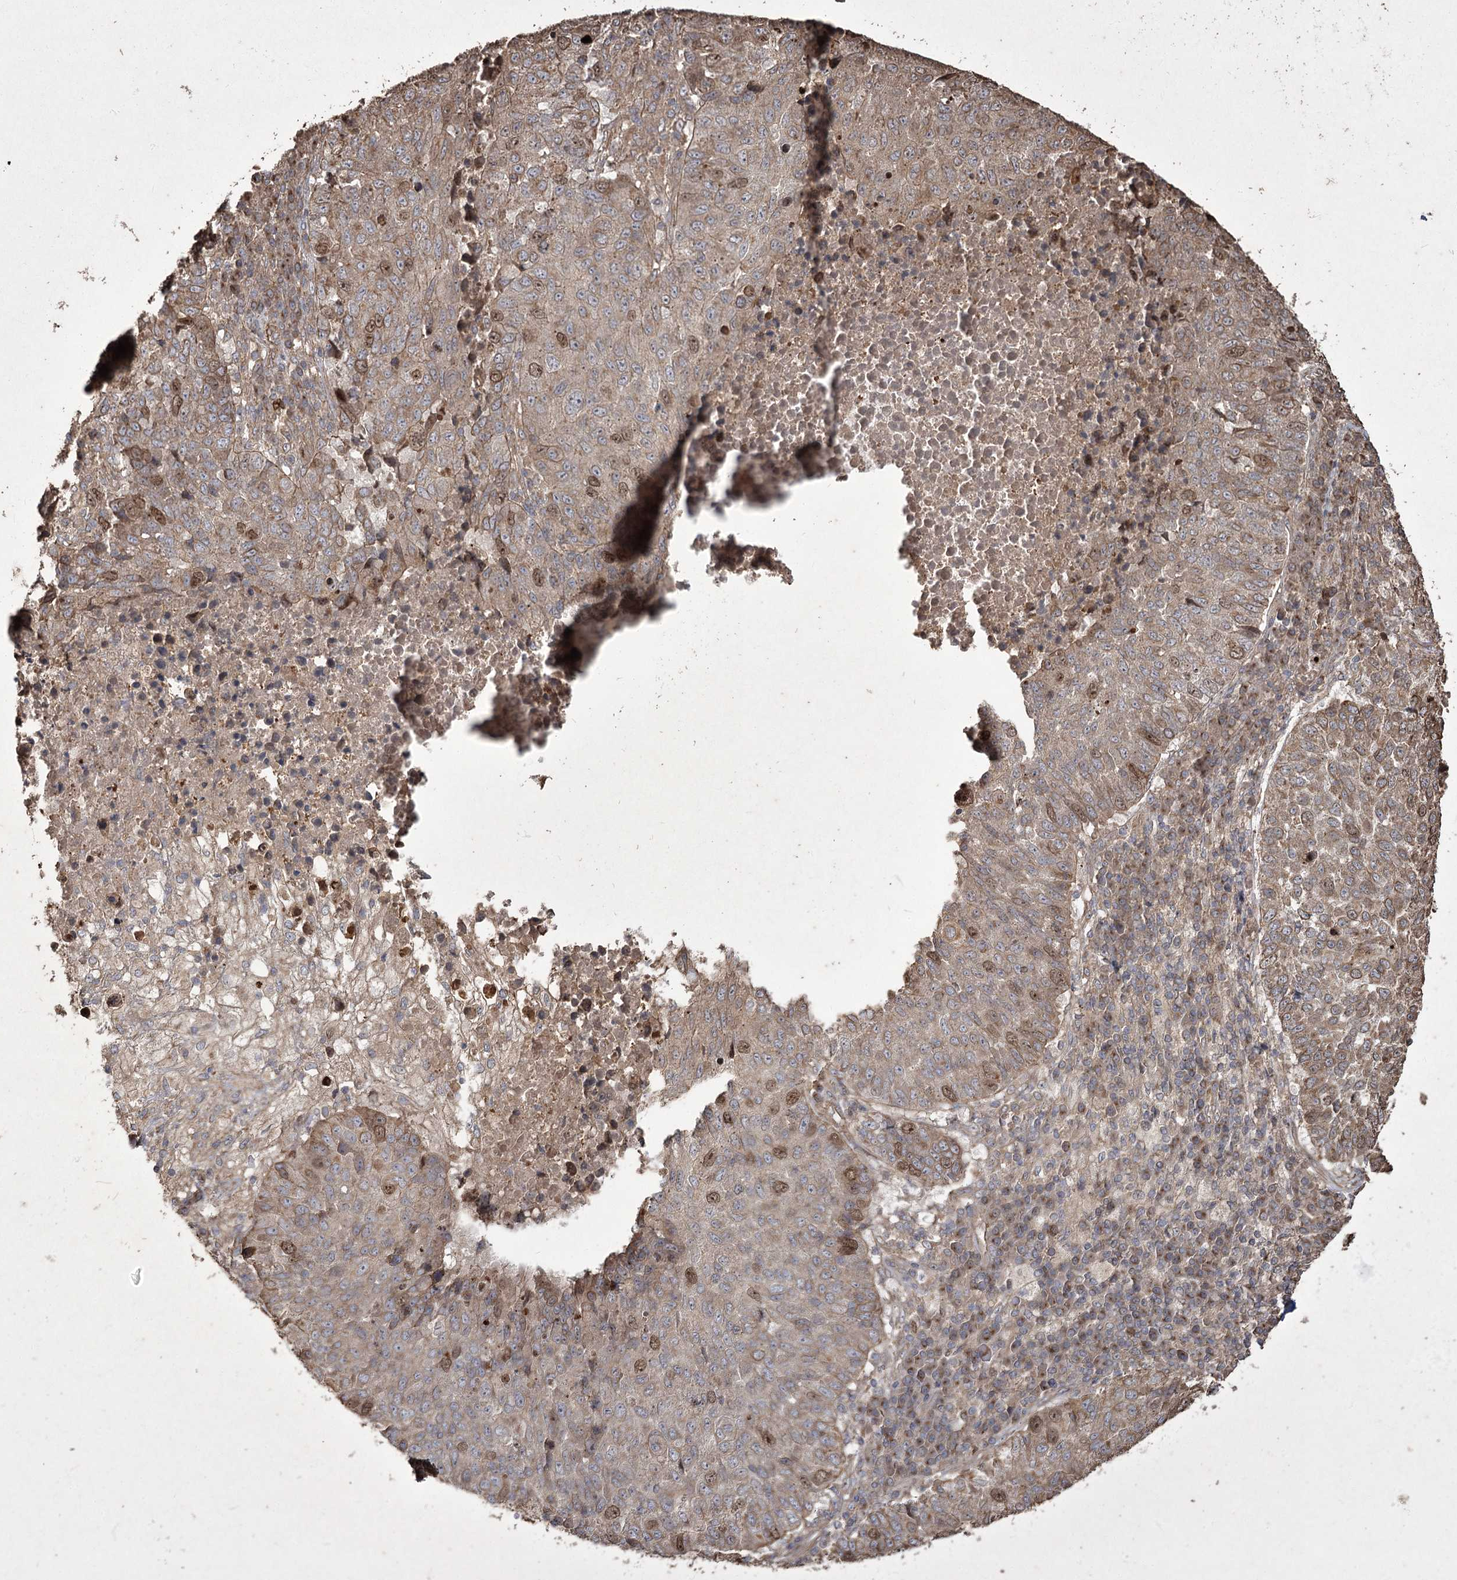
{"staining": {"intensity": "moderate", "quantity": "<25%", "location": "nuclear"}, "tissue": "lung cancer", "cell_type": "Tumor cells", "image_type": "cancer", "snomed": [{"axis": "morphology", "description": "Squamous cell carcinoma, NOS"}, {"axis": "topography", "description": "Lung"}], "caption": "Immunohistochemistry (IHC) image of lung cancer stained for a protein (brown), which reveals low levels of moderate nuclear positivity in about <25% of tumor cells.", "gene": "PRC1", "patient": {"sex": "male", "age": 73}}